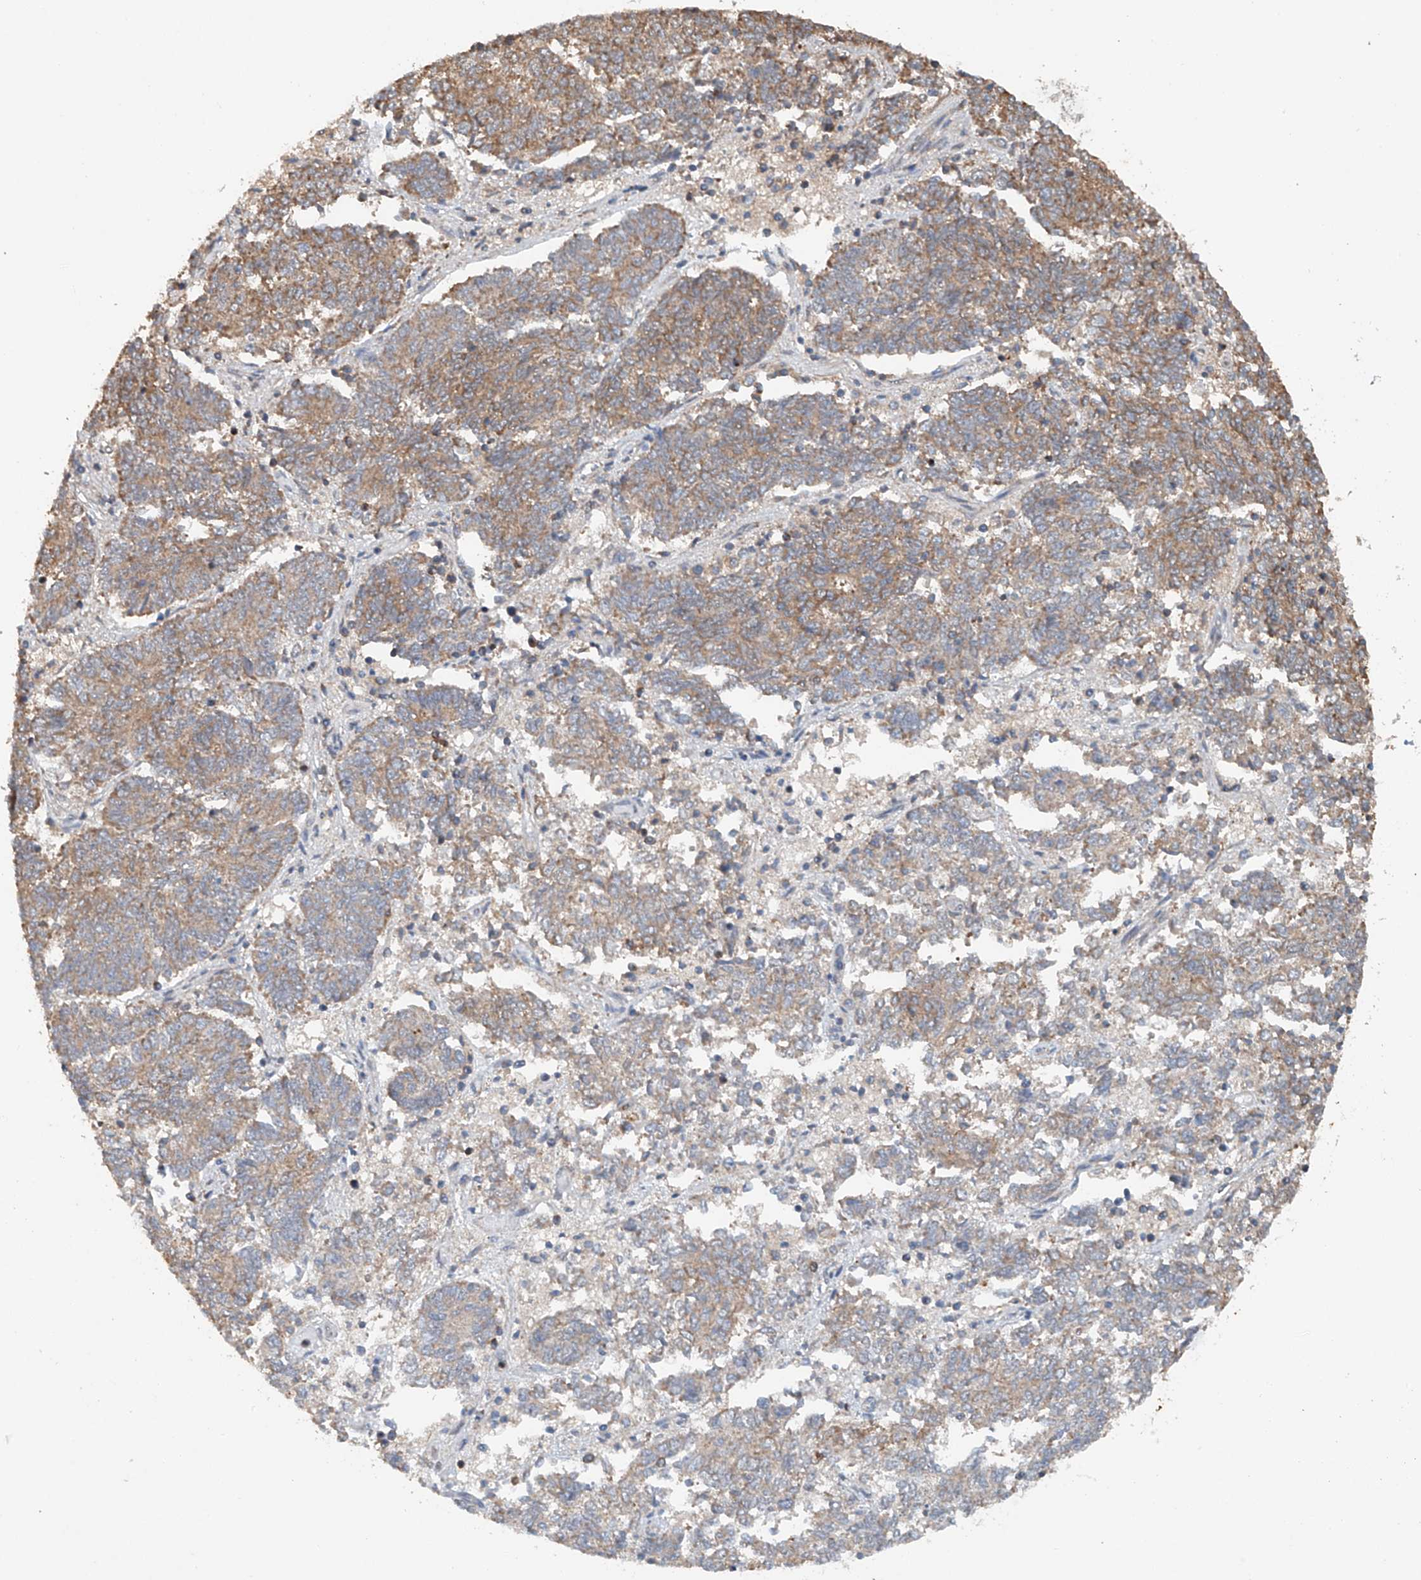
{"staining": {"intensity": "moderate", "quantity": "25%-75%", "location": "cytoplasmic/membranous"}, "tissue": "endometrial cancer", "cell_type": "Tumor cells", "image_type": "cancer", "snomed": [{"axis": "morphology", "description": "Adenocarcinoma, NOS"}, {"axis": "topography", "description": "Endometrium"}], "caption": "Protein analysis of endometrial cancer tissue shows moderate cytoplasmic/membranous positivity in about 25%-75% of tumor cells.", "gene": "CEP85L", "patient": {"sex": "female", "age": 80}}